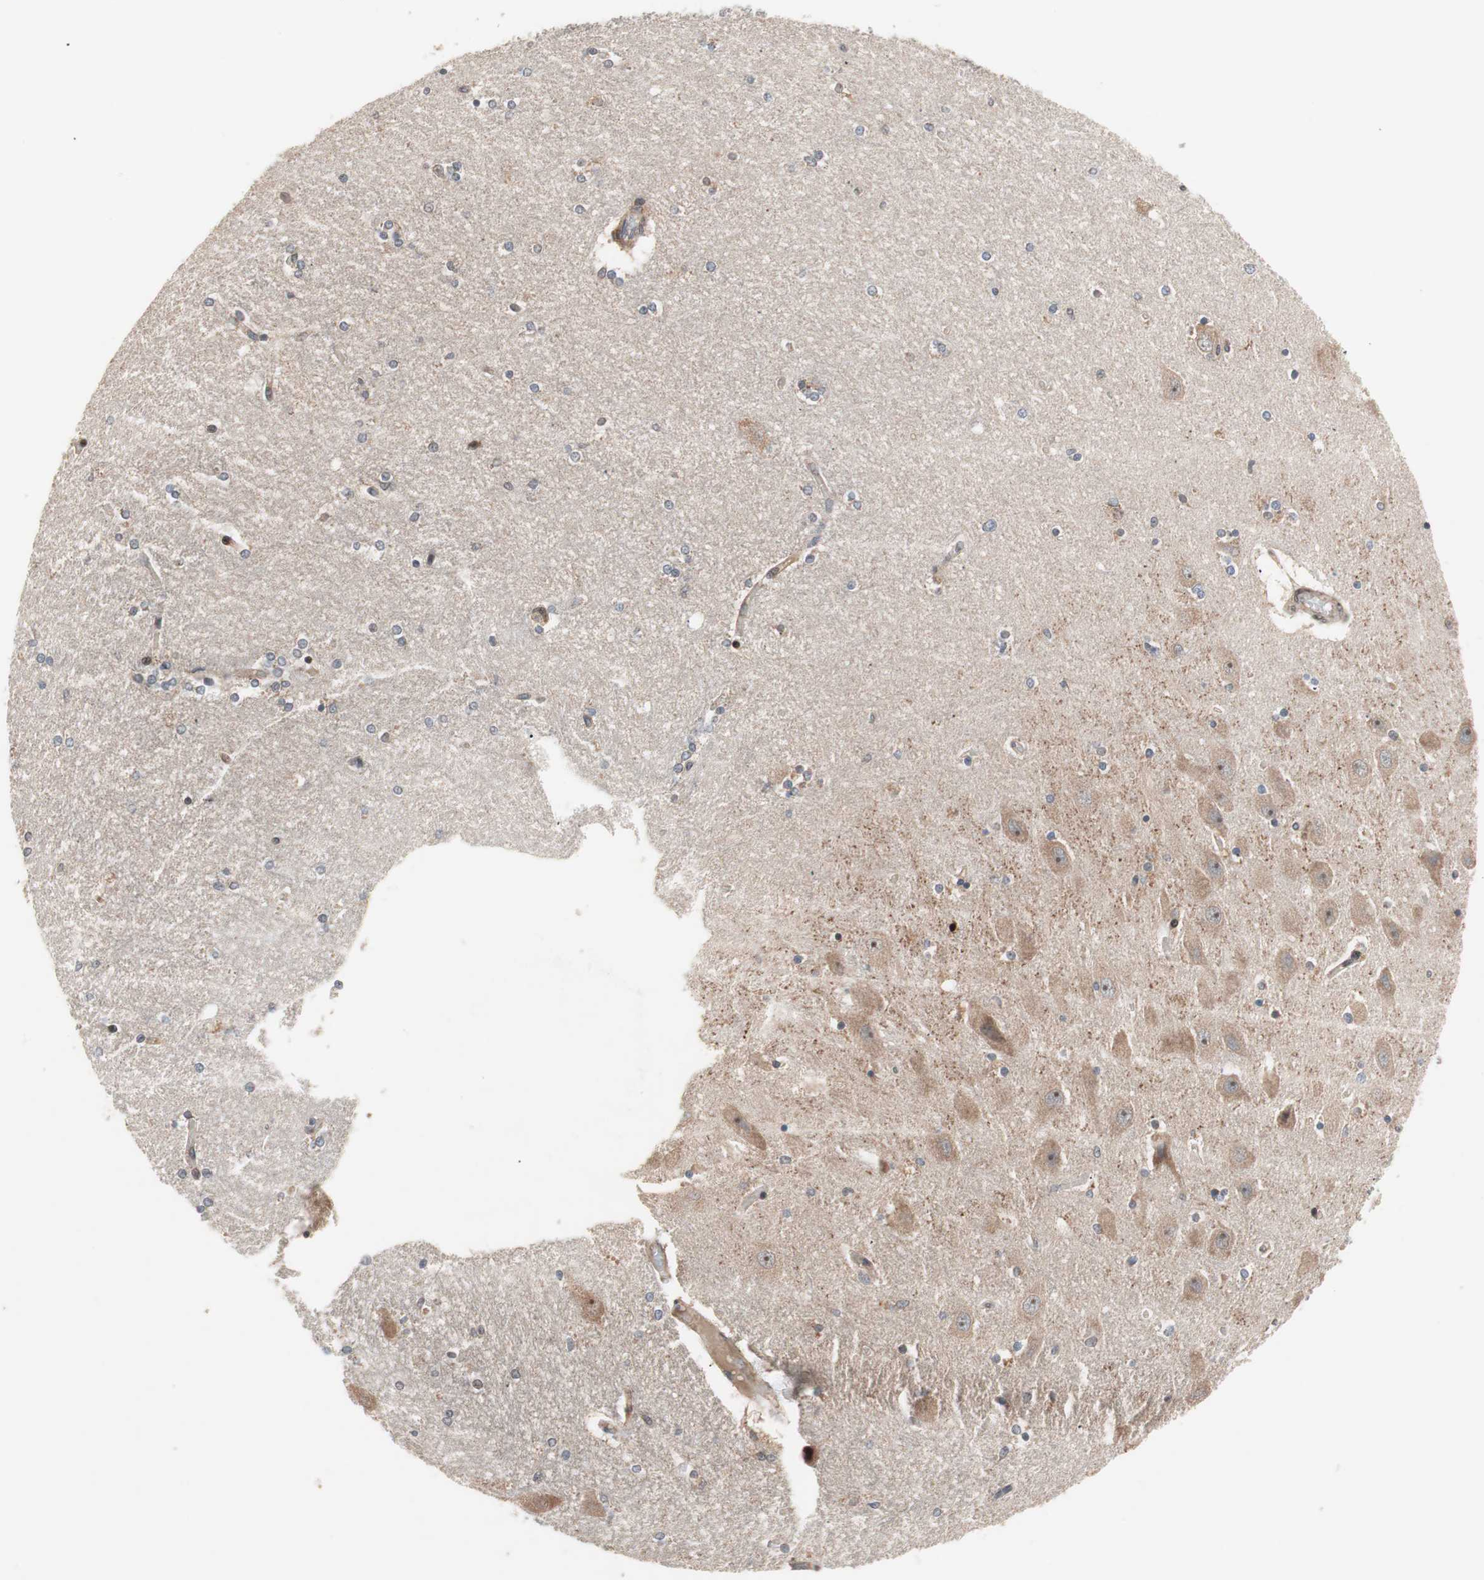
{"staining": {"intensity": "strong", "quantity": "<25%", "location": "nuclear"}, "tissue": "hippocampus", "cell_type": "Glial cells", "image_type": "normal", "snomed": [{"axis": "morphology", "description": "Normal tissue, NOS"}, {"axis": "topography", "description": "Hippocampus"}], "caption": "IHC photomicrograph of normal hippocampus: hippocampus stained using immunohistochemistry (IHC) reveals medium levels of strong protein expression localized specifically in the nuclear of glial cells, appearing as a nuclear brown color.", "gene": "NF2", "patient": {"sex": "female", "age": 54}}